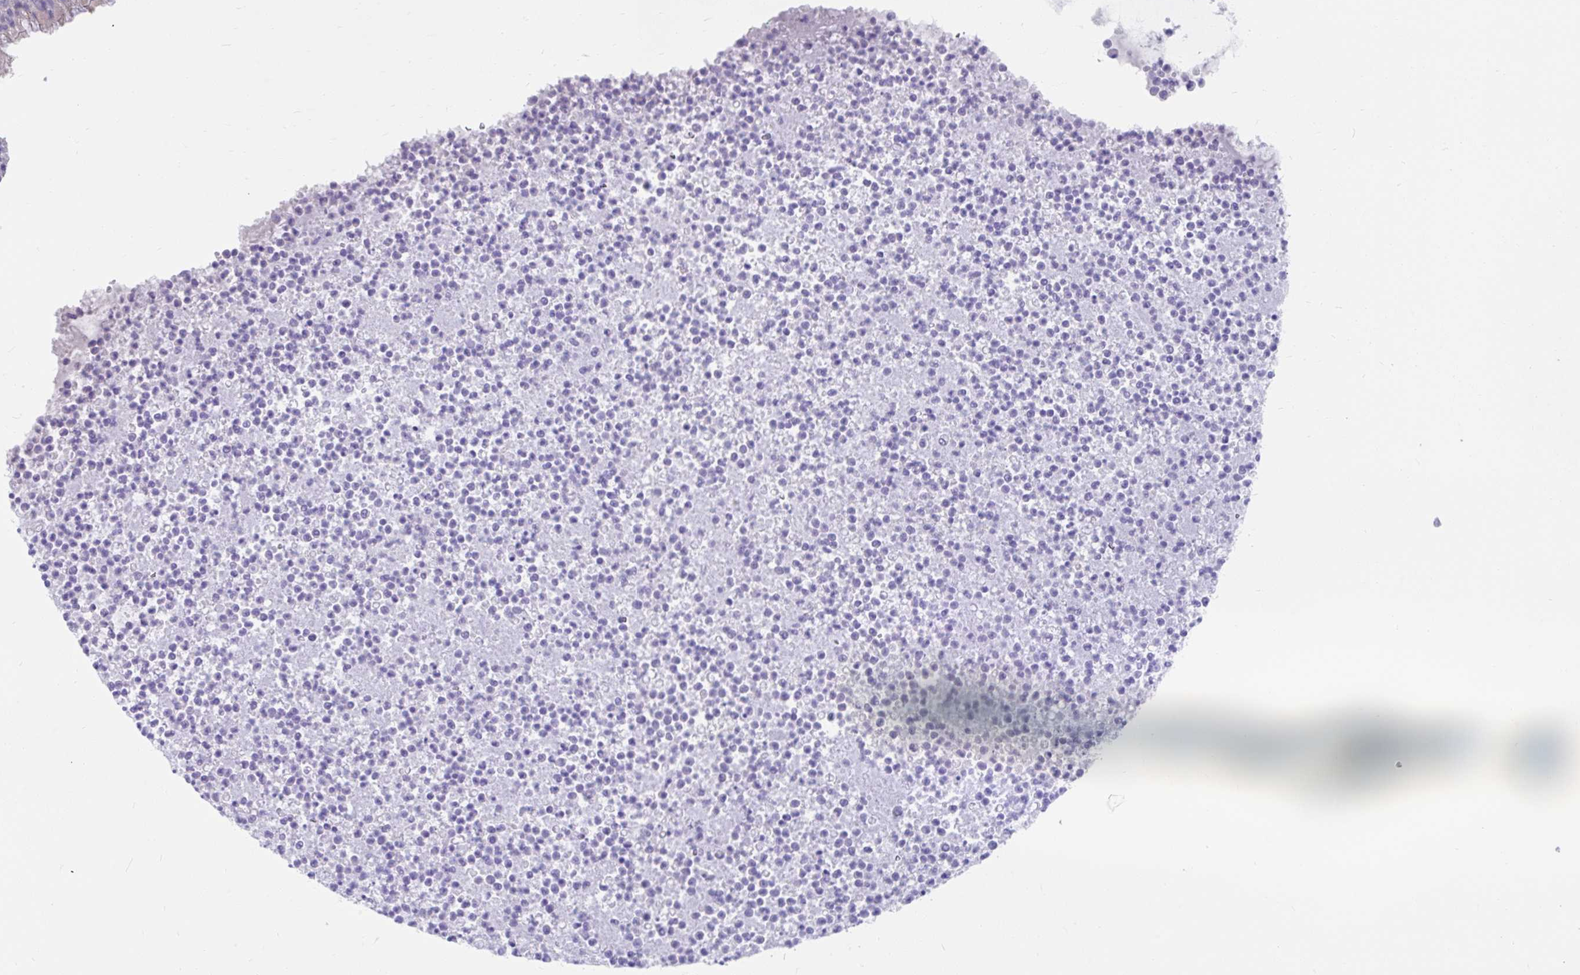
{"staining": {"intensity": "negative", "quantity": "none", "location": "none"}, "tissue": "bronchus", "cell_type": "Respiratory epithelial cells", "image_type": "normal", "snomed": [{"axis": "morphology", "description": "Normal tissue, NOS"}, {"axis": "topography", "description": "Cartilage tissue"}, {"axis": "topography", "description": "Bronchus"}], "caption": "IHC of normal human bronchus demonstrates no positivity in respiratory epithelial cells.", "gene": "CCSAP", "patient": {"sex": "male", "age": 56}}